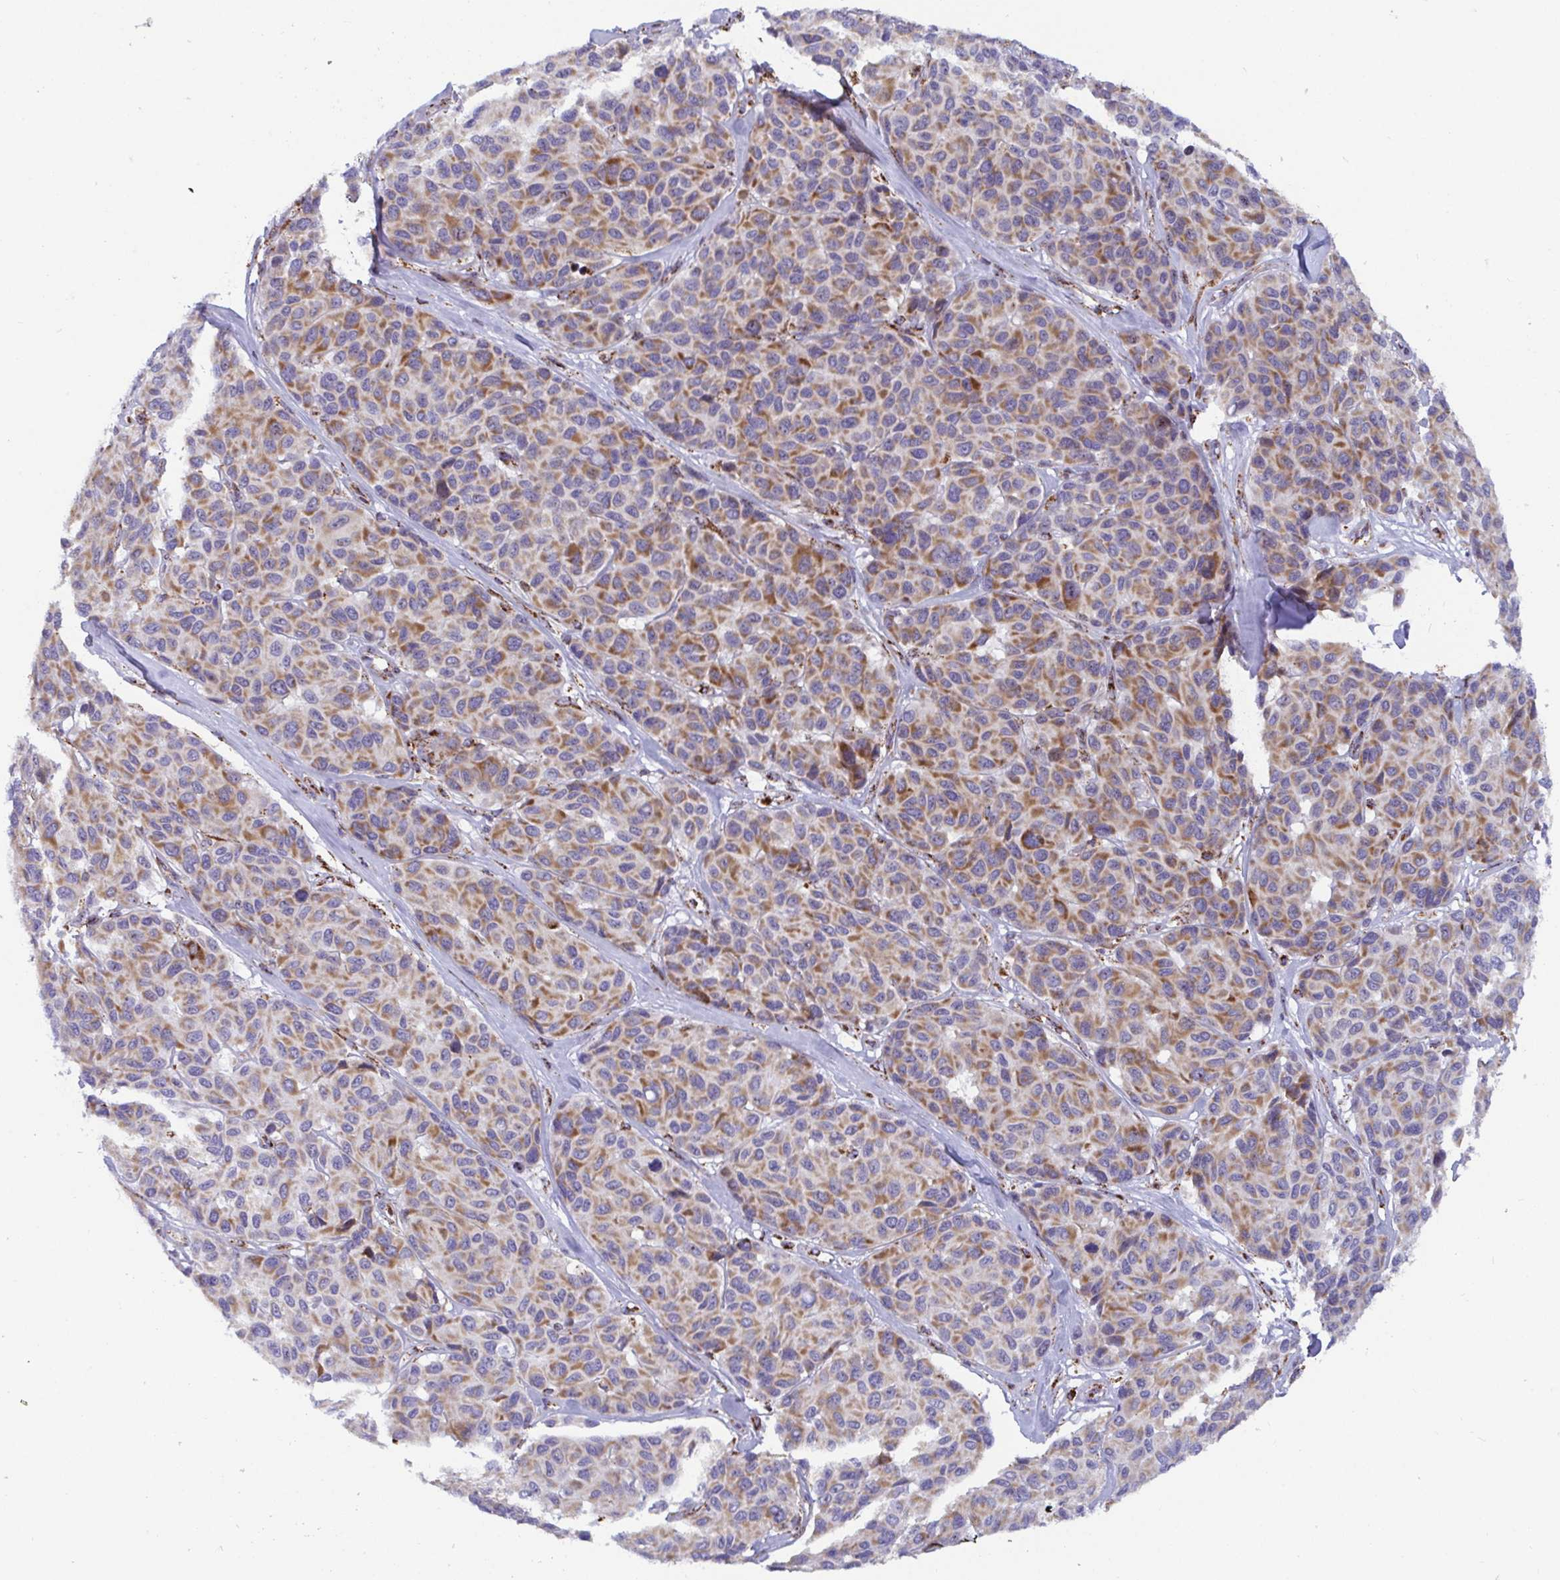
{"staining": {"intensity": "moderate", "quantity": ">75%", "location": "cytoplasmic/membranous"}, "tissue": "melanoma", "cell_type": "Tumor cells", "image_type": "cancer", "snomed": [{"axis": "morphology", "description": "Malignant melanoma, NOS"}, {"axis": "topography", "description": "Skin"}], "caption": "There is medium levels of moderate cytoplasmic/membranous staining in tumor cells of malignant melanoma, as demonstrated by immunohistochemical staining (brown color).", "gene": "ATP5MJ", "patient": {"sex": "female", "age": 66}}